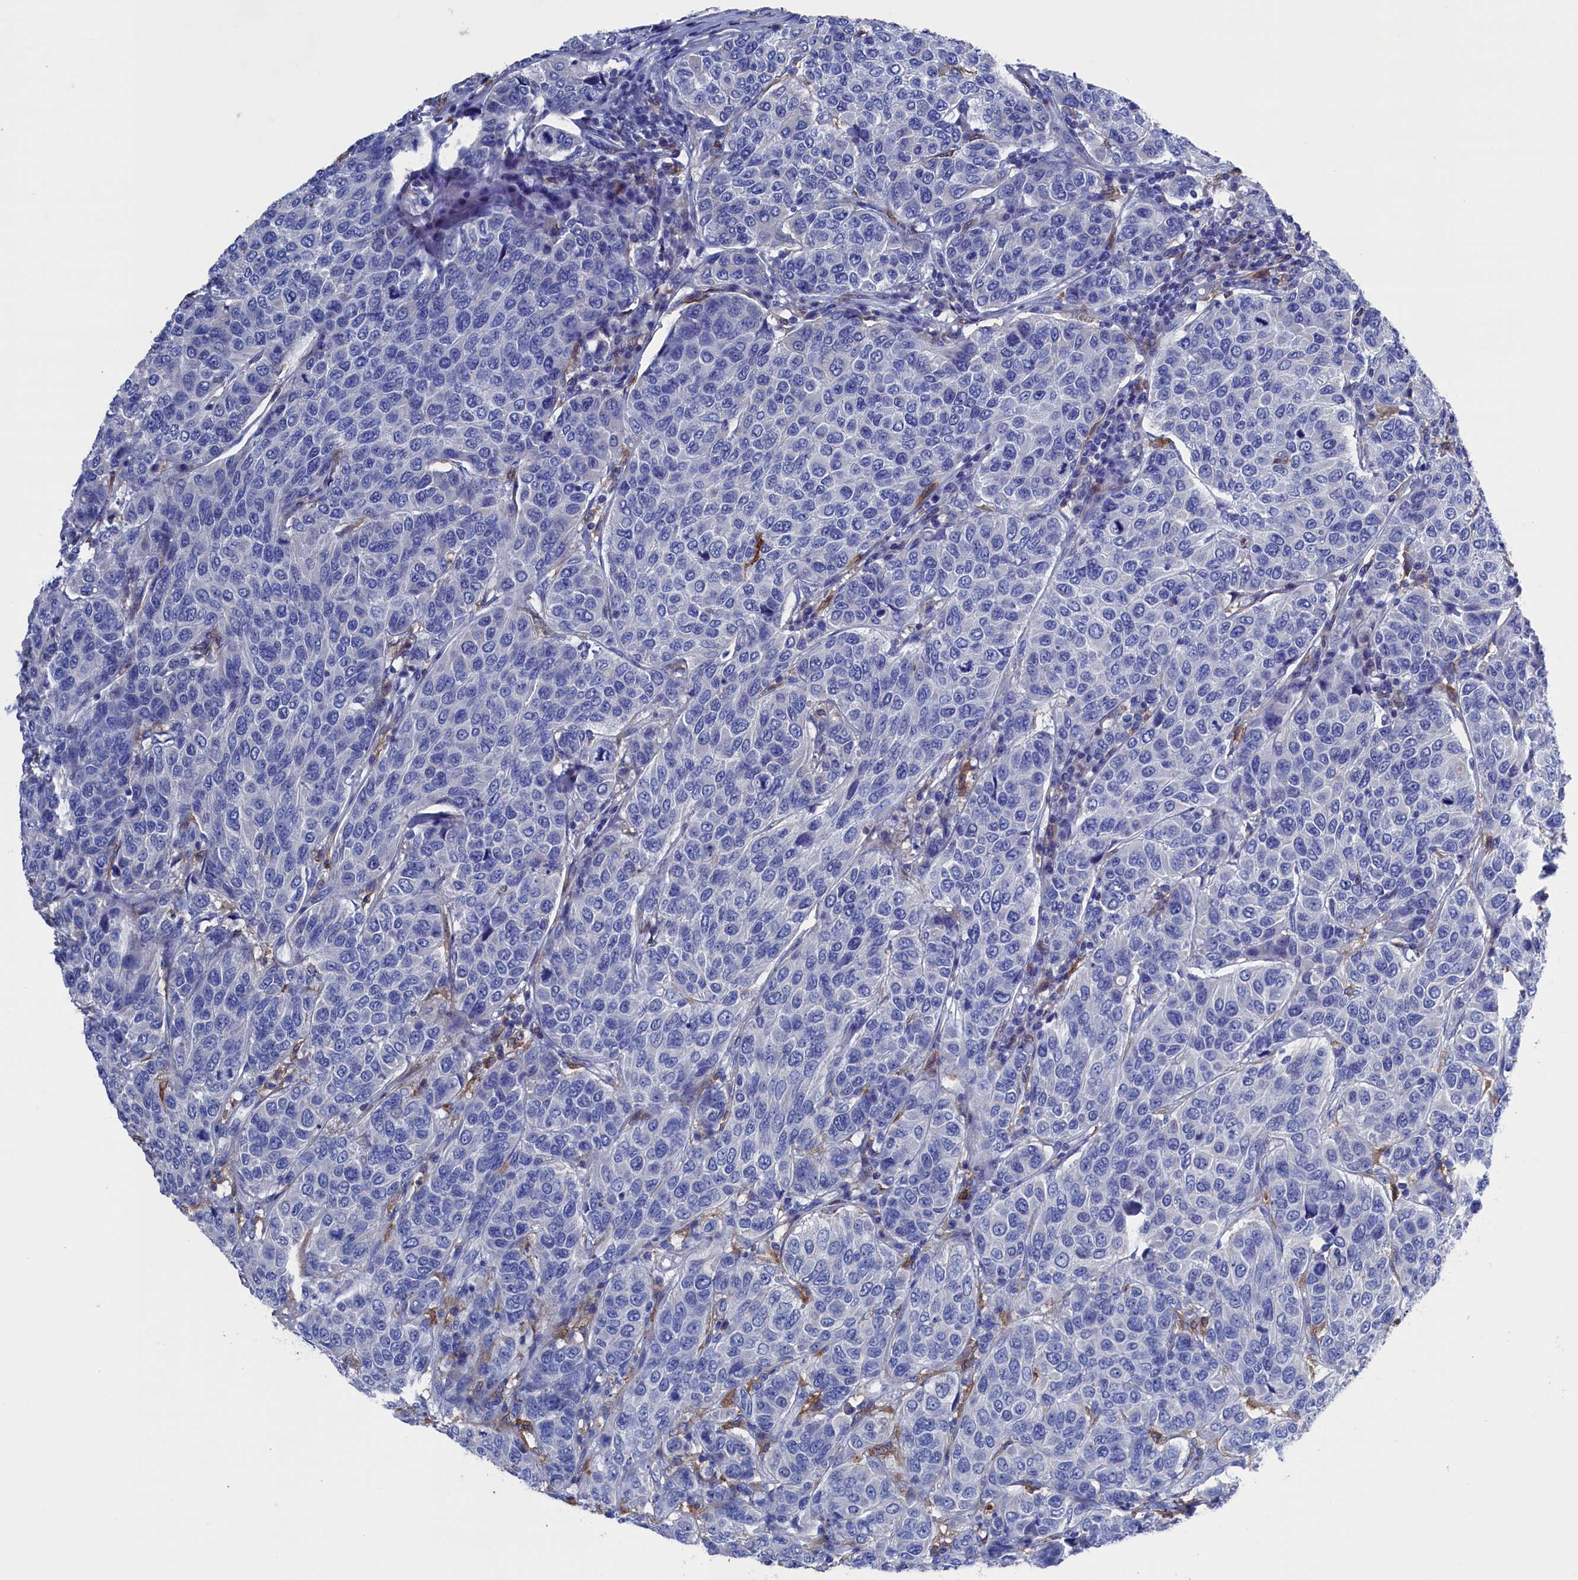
{"staining": {"intensity": "negative", "quantity": "none", "location": "none"}, "tissue": "breast cancer", "cell_type": "Tumor cells", "image_type": "cancer", "snomed": [{"axis": "morphology", "description": "Duct carcinoma"}, {"axis": "topography", "description": "Breast"}], "caption": "Photomicrograph shows no protein positivity in tumor cells of breast infiltrating ductal carcinoma tissue.", "gene": "TYROBP", "patient": {"sex": "female", "age": 55}}